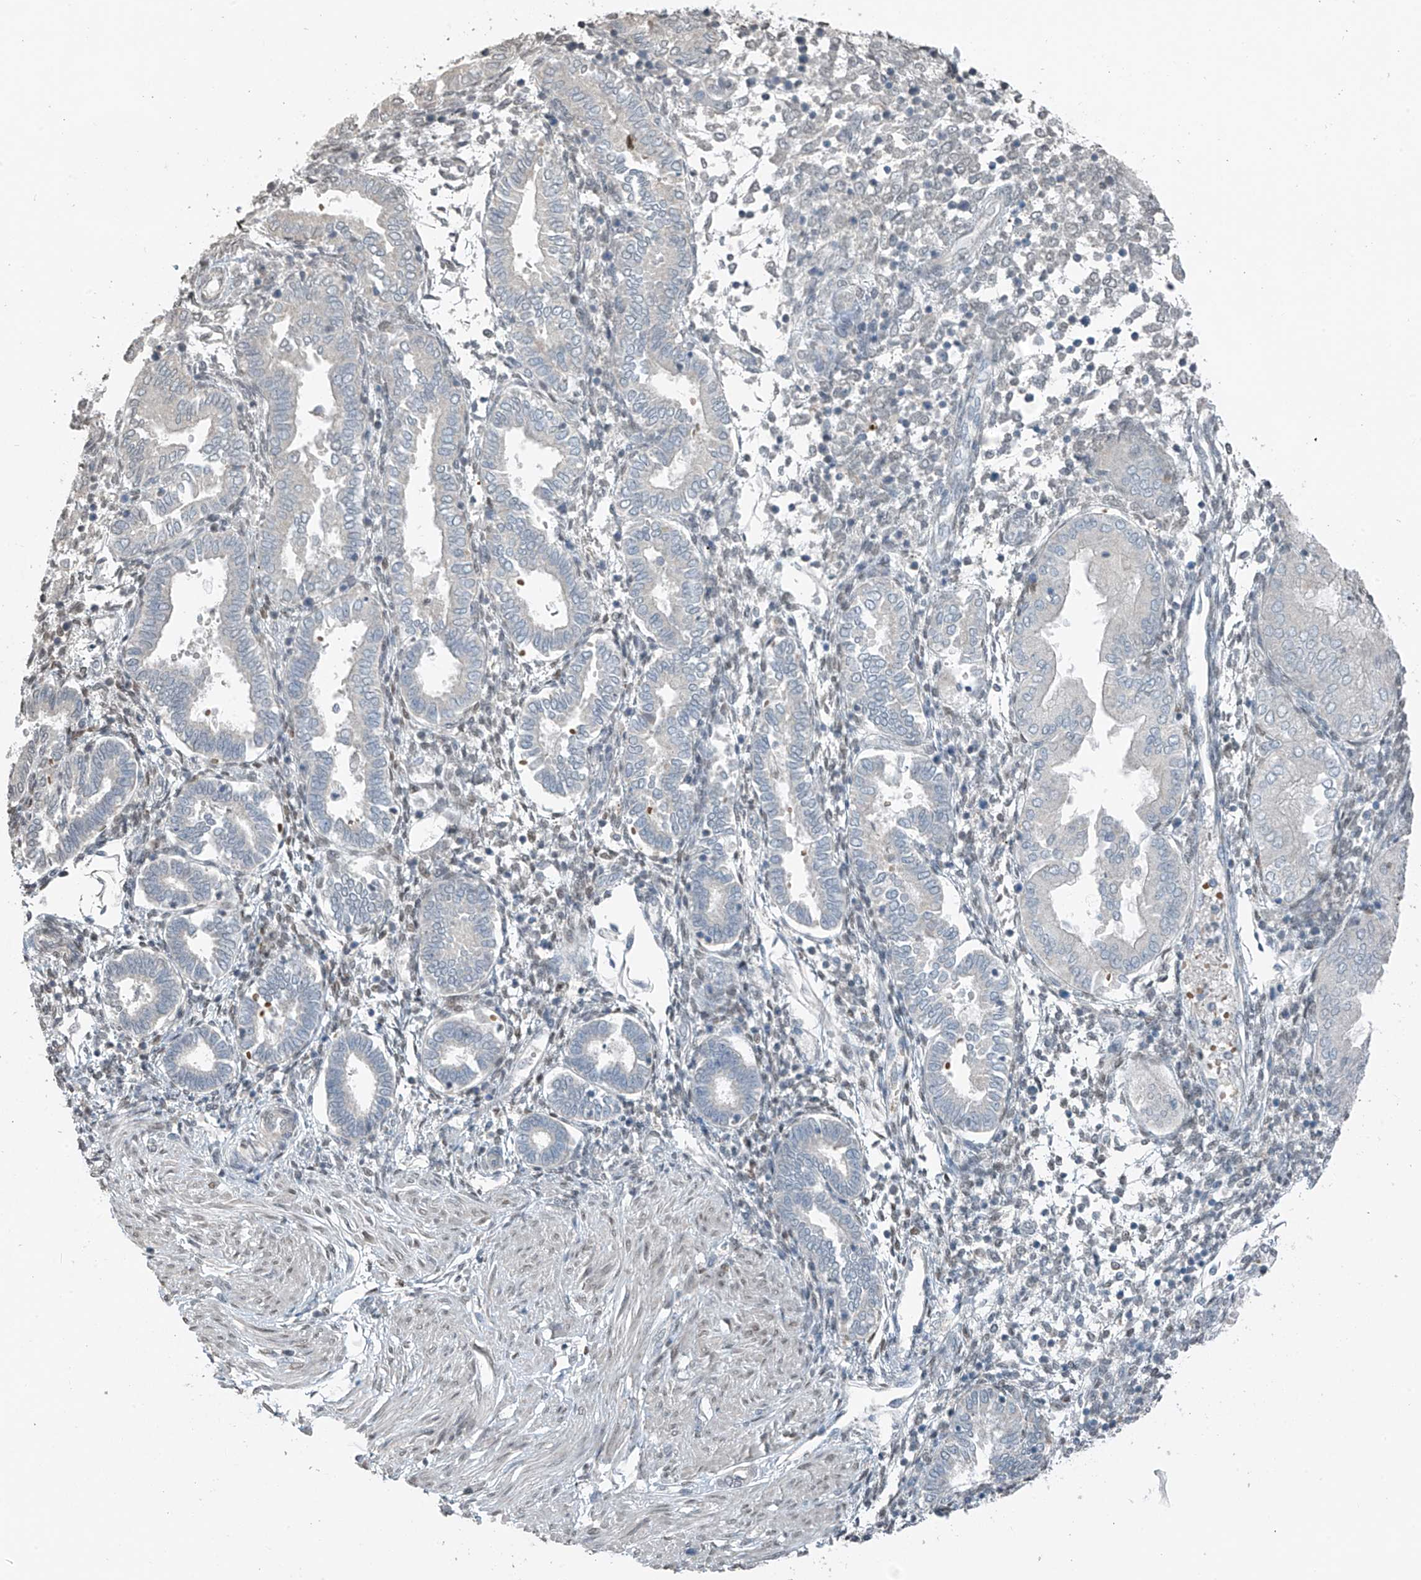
{"staining": {"intensity": "moderate", "quantity": "25%-75%", "location": "nuclear"}, "tissue": "endometrium", "cell_type": "Cells in endometrial stroma", "image_type": "normal", "snomed": [{"axis": "morphology", "description": "Normal tissue, NOS"}, {"axis": "topography", "description": "Endometrium"}], "caption": "Endometrium was stained to show a protein in brown. There is medium levels of moderate nuclear positivity in about 25%-75% of cells in endometrial stroma. (brown staining indicates protein expression, while blue staining denotes nuclei).", "gene": "HOXA11", "patient": {"sex": "female", "age": 53}}